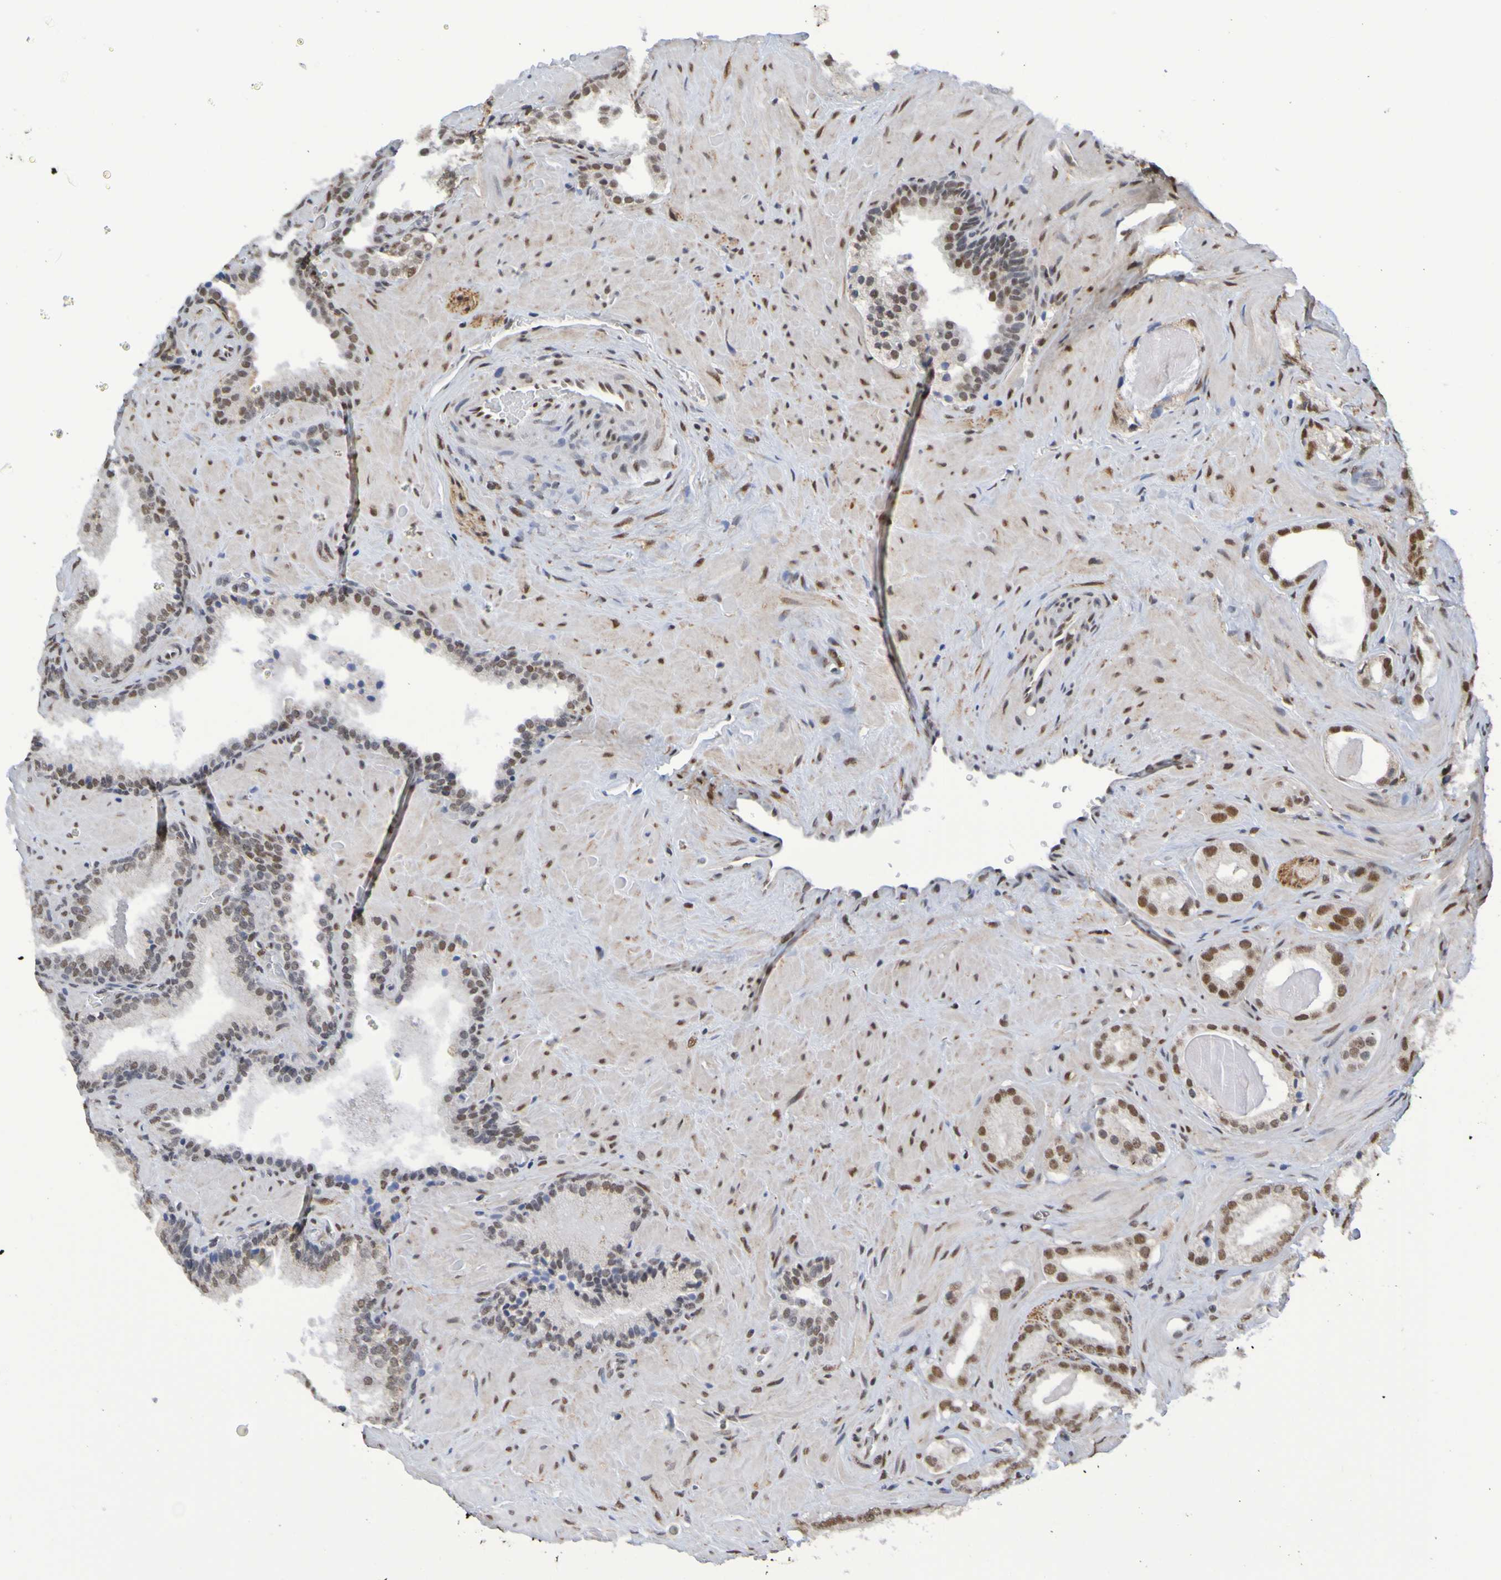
{"staining": {"intensity": "strong", "quantity": "25%-75%", "location": "nuclear"}, "tissue": "prostate cancer", "cell_type": "Tumor cells", "image_type": "cancer", "snomed": [{"axis": "morphology", "description": "Adenocarcinoma, High grade"}, {"axis": "topography", "description": "Prostate"}], "caption": "Human prostate cancer stained with a brown dye displays strong nuclear positive staining in approximately 25%-75% of tumor cells.", "gene": "HDAC2", "patient": {"sex": "male", "age": 64}}